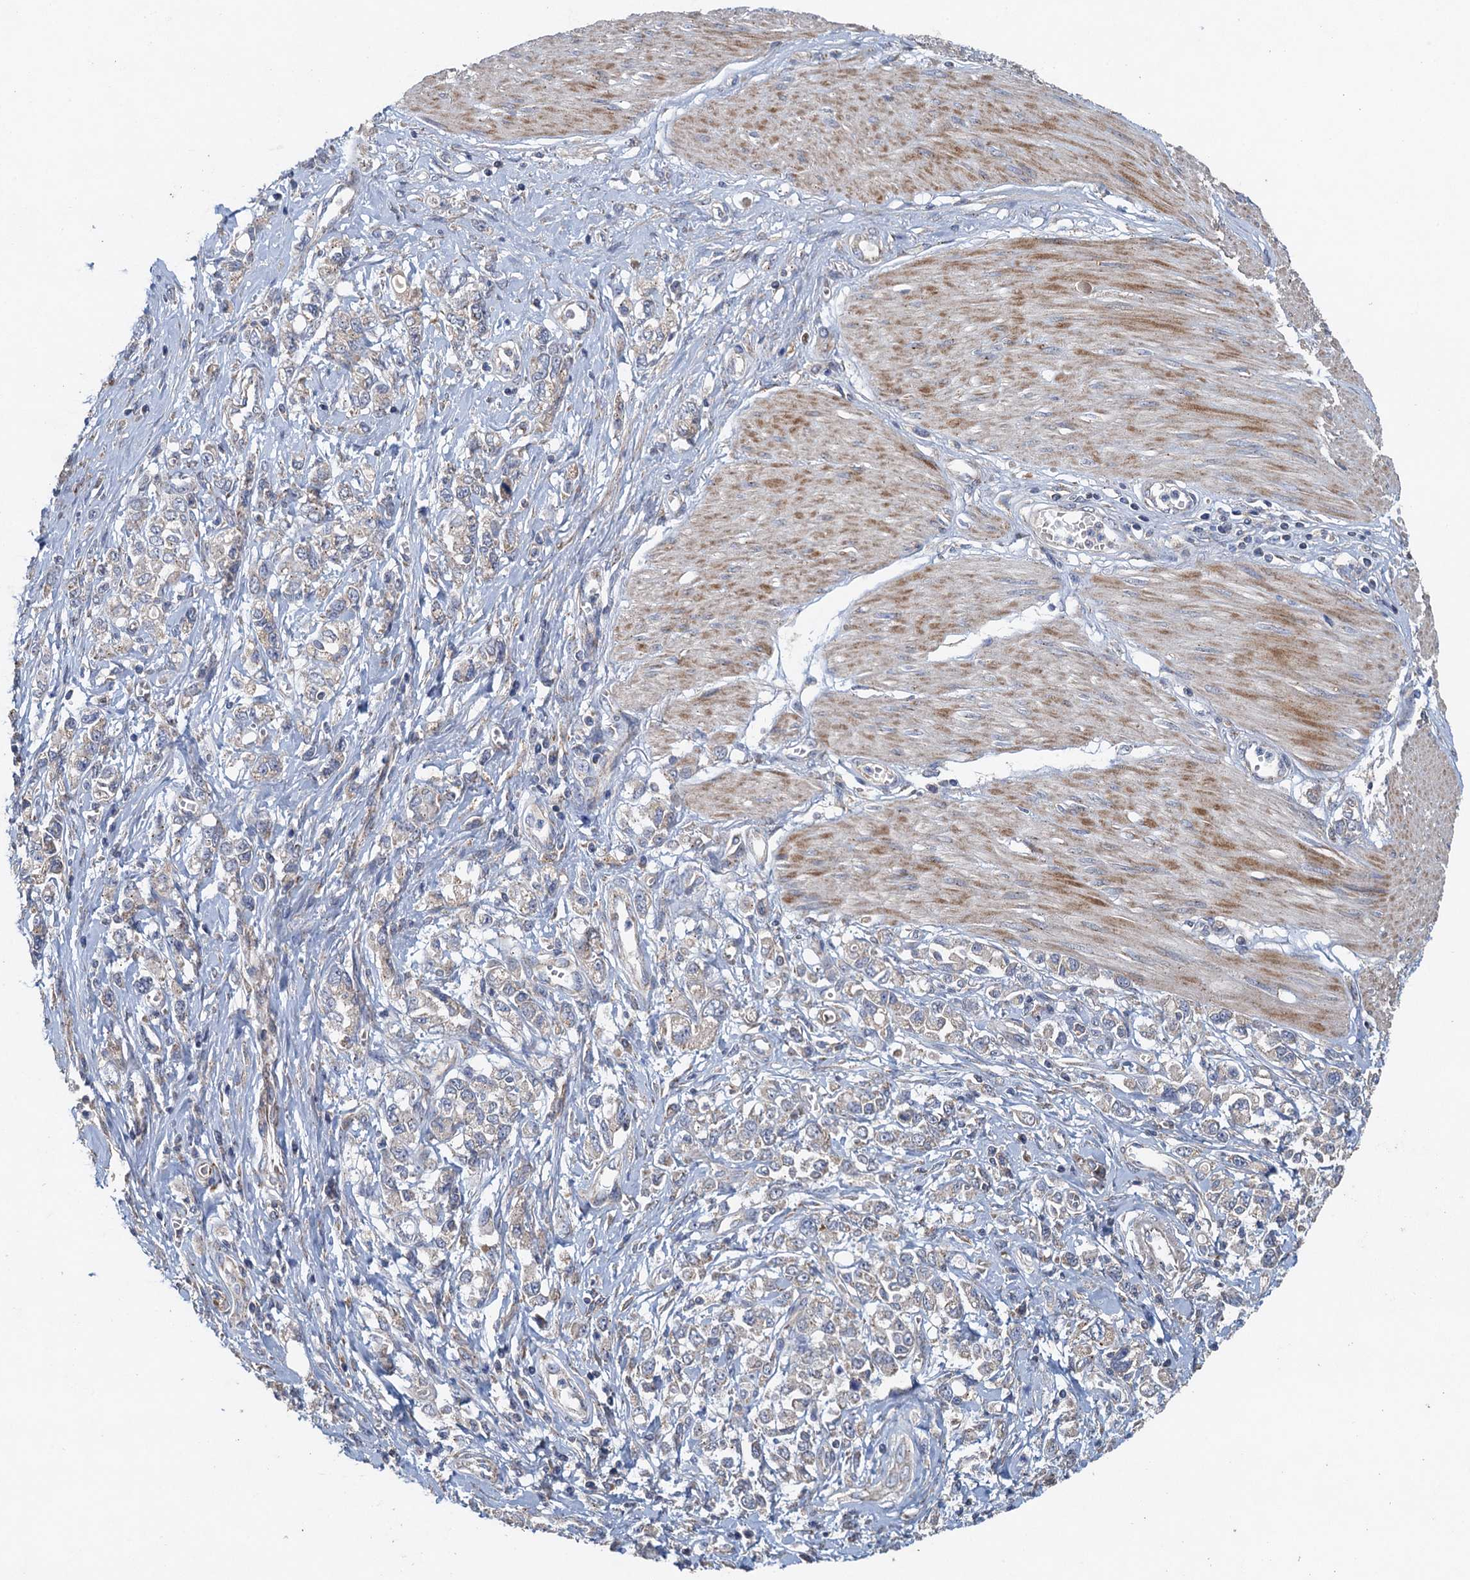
{"staining": {"intensity": "weak", "quantity": "<25%", "location": "cytoplasmic/membranous"}, "tissue": "stomach cancer", "cell_type": "Tumor cells", "image_type": "cancer", "snomed": [{"axis": "morphology", "description": "Adenocarcinoma, NOS"}, {"axis": "topography", "description": "Stomach"}], "caption": "Tumor cells show no significant staining in adenocarcinoma (stomach).", "gene": "BCS1L", "patient": {"sex": "female", "age": 76}}